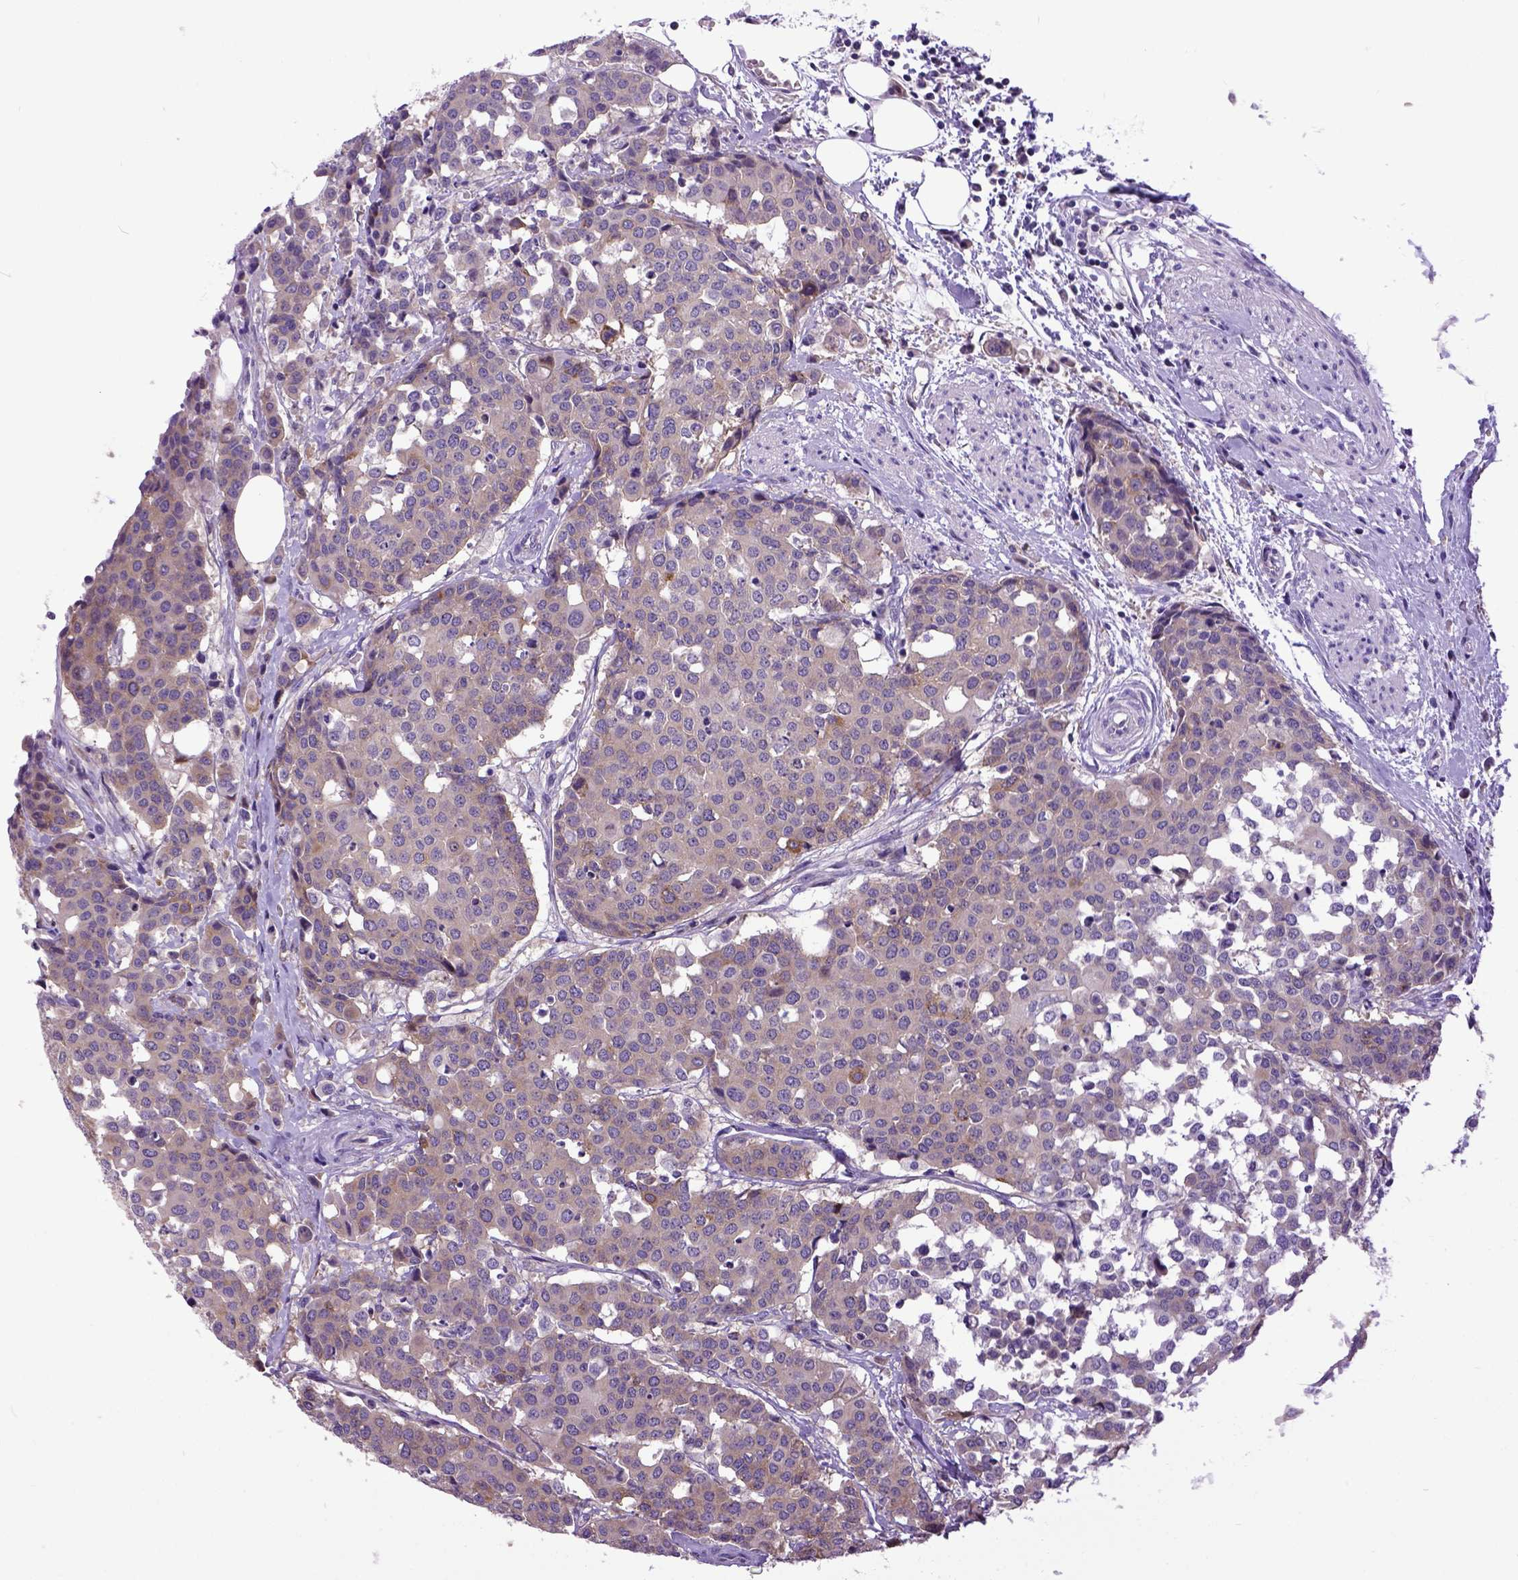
{"staining": {"intensity": "moderate", "quantity": "25%-75%", "location": "cytoplasmic/membranous"}, "tissue": "carcinoid", "cell_type": "Tumor cells", "image_type": "cancer", "snomed": [{"axis": "morphology", "description": "Carcinoid, malignant, NOS"}, {"axis": "topography", "description": "Colon"}], "caption": "IHC (DAB) staining of carcinoid reveals moderate cytoplasmic/membranous protein positivity in approximately 25%-75% of tumor cells.", "gene": "NEK5", "patient": {"sex": "male", "age": 81}}